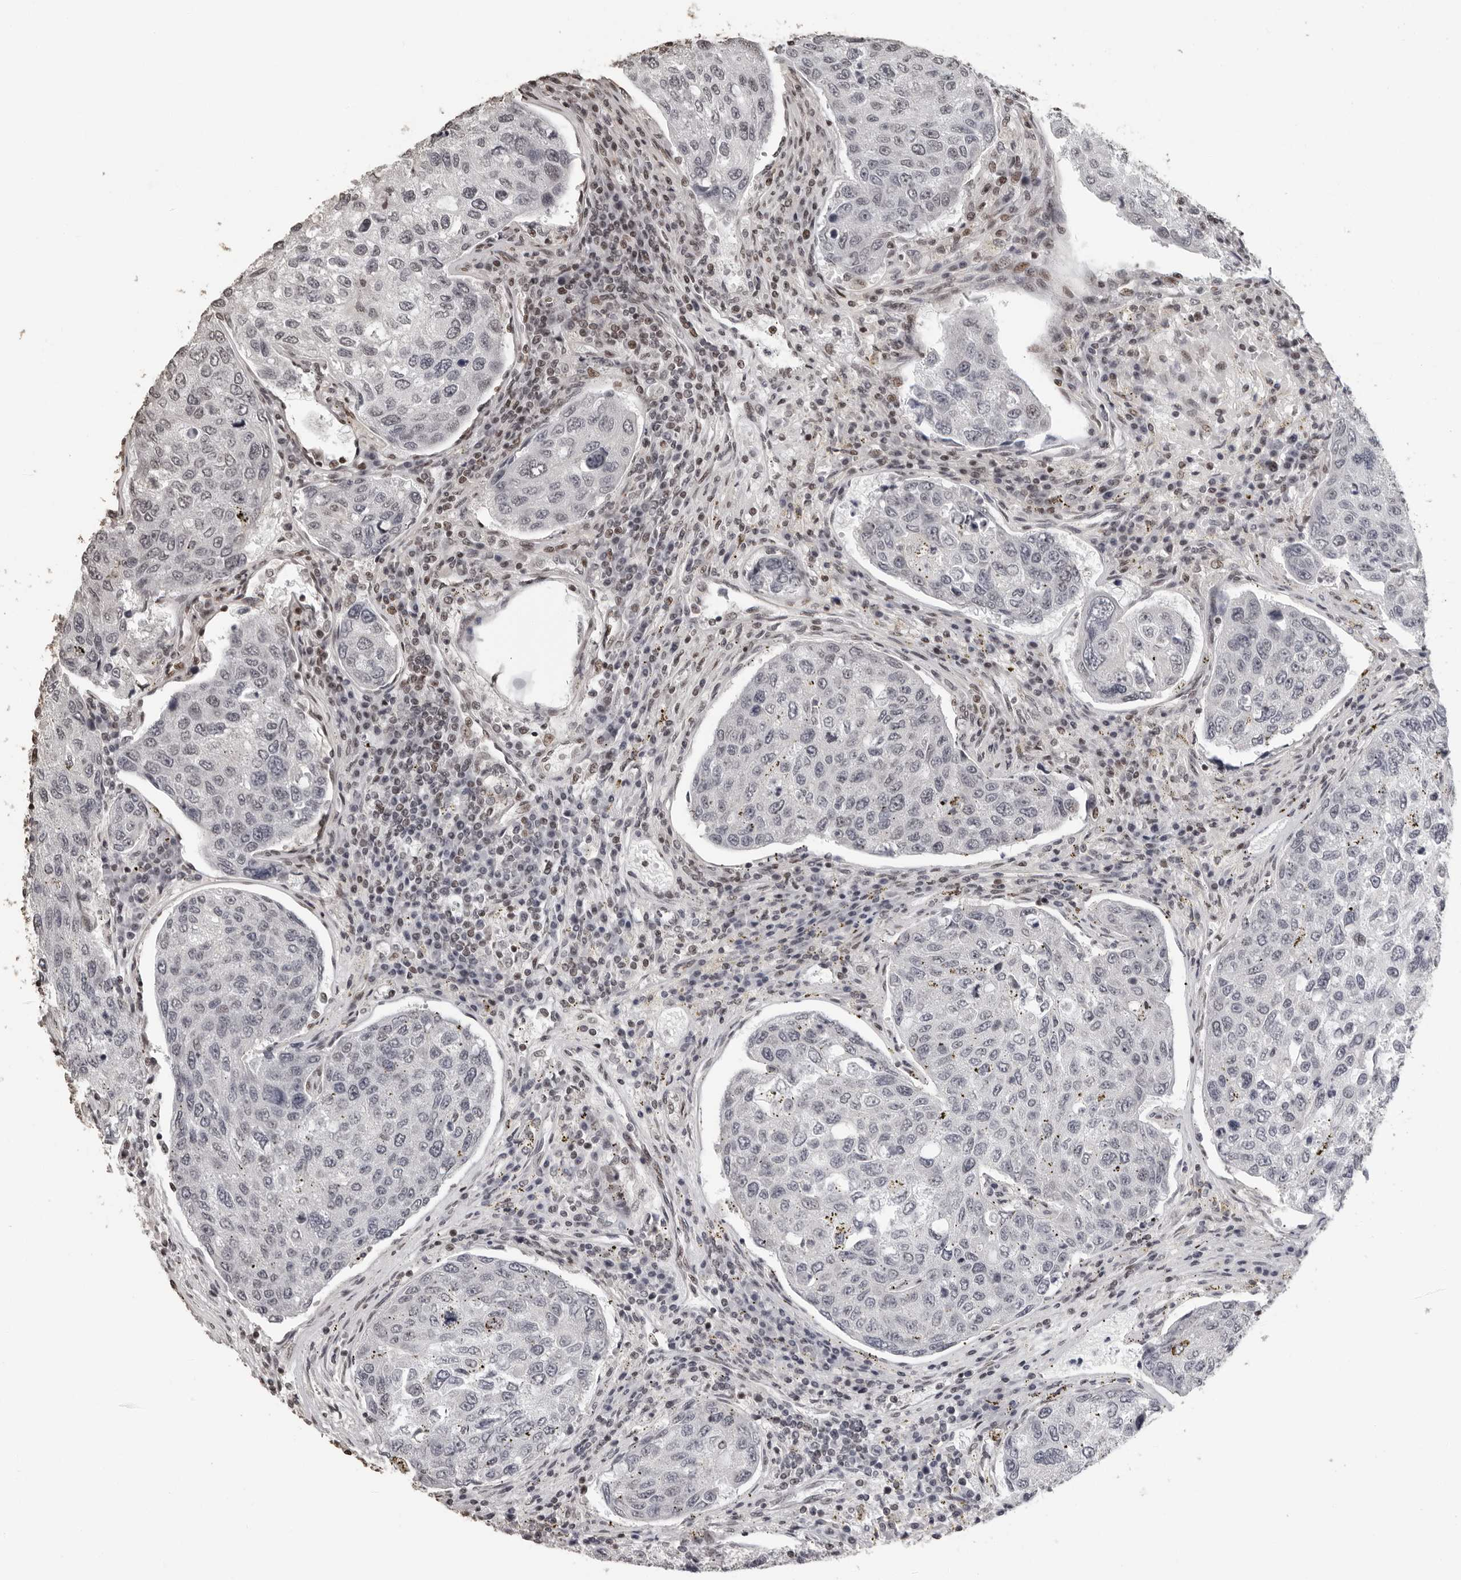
{"staining": {"intensity": "weak", "quantity": "<25%", "location": "nuclear"}, "tissue": "urothelial cancer", "cell_type": "Tumor cells", "image_type": "cancer", "snomed": [{"axis": "morphology", "description": "Urothelial carcinoma, High grade"}, {"axis": "topography", "description": "Lymph node"}, {"axis": "topography", "description": "Urinary bladder"}], "caption": "This histopathology image is of urothelial cancer stained with immunohistochemistry to label a protein in brown with the nuclei are counter-stained blue. There is no staining in tumor cells.", "gene": "ORC1", "patient": {"sex": "male", "age": 51}}